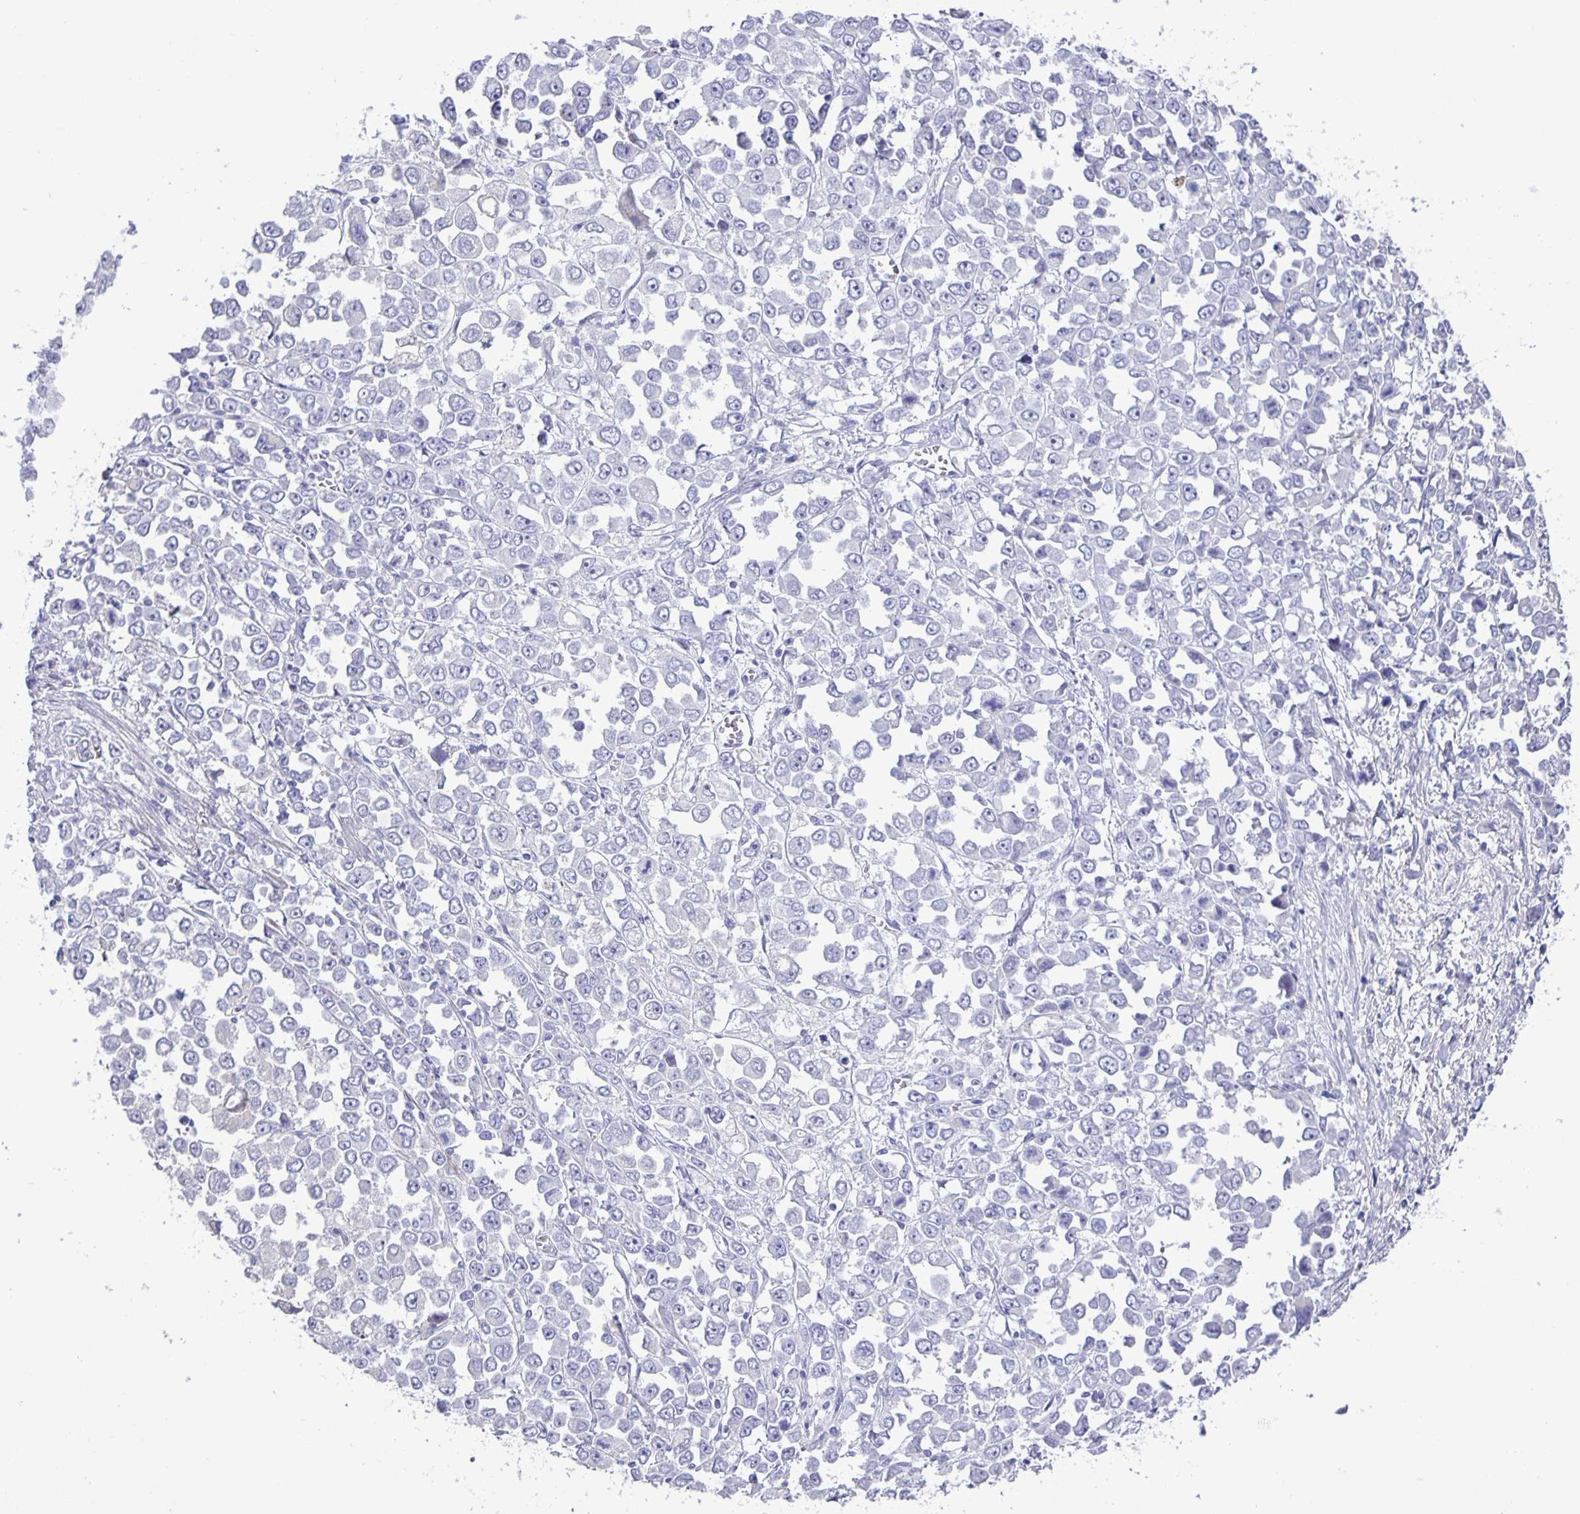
{"staining": {"intensity": "negative", "quantity": "none", "location": "none"}, "tissue": "stomach cancer", "cell_type": "Tumor cells", "image_type": "cancer", "snomed": [{"axis": "morphology", "description": "Adenocarcinoma, NOS"}, {"axis": "topography", "description": "Stomach, upper"}], "caption": "An immunohistochemistry (IHC) photomicrograph of adenocarcinoma (stomach) is shown. There is no staining in tumor cells of adenocarcinoma (stomach).", "gene": "PHRF1", "patient": {"sex": "male", "age": 70}}